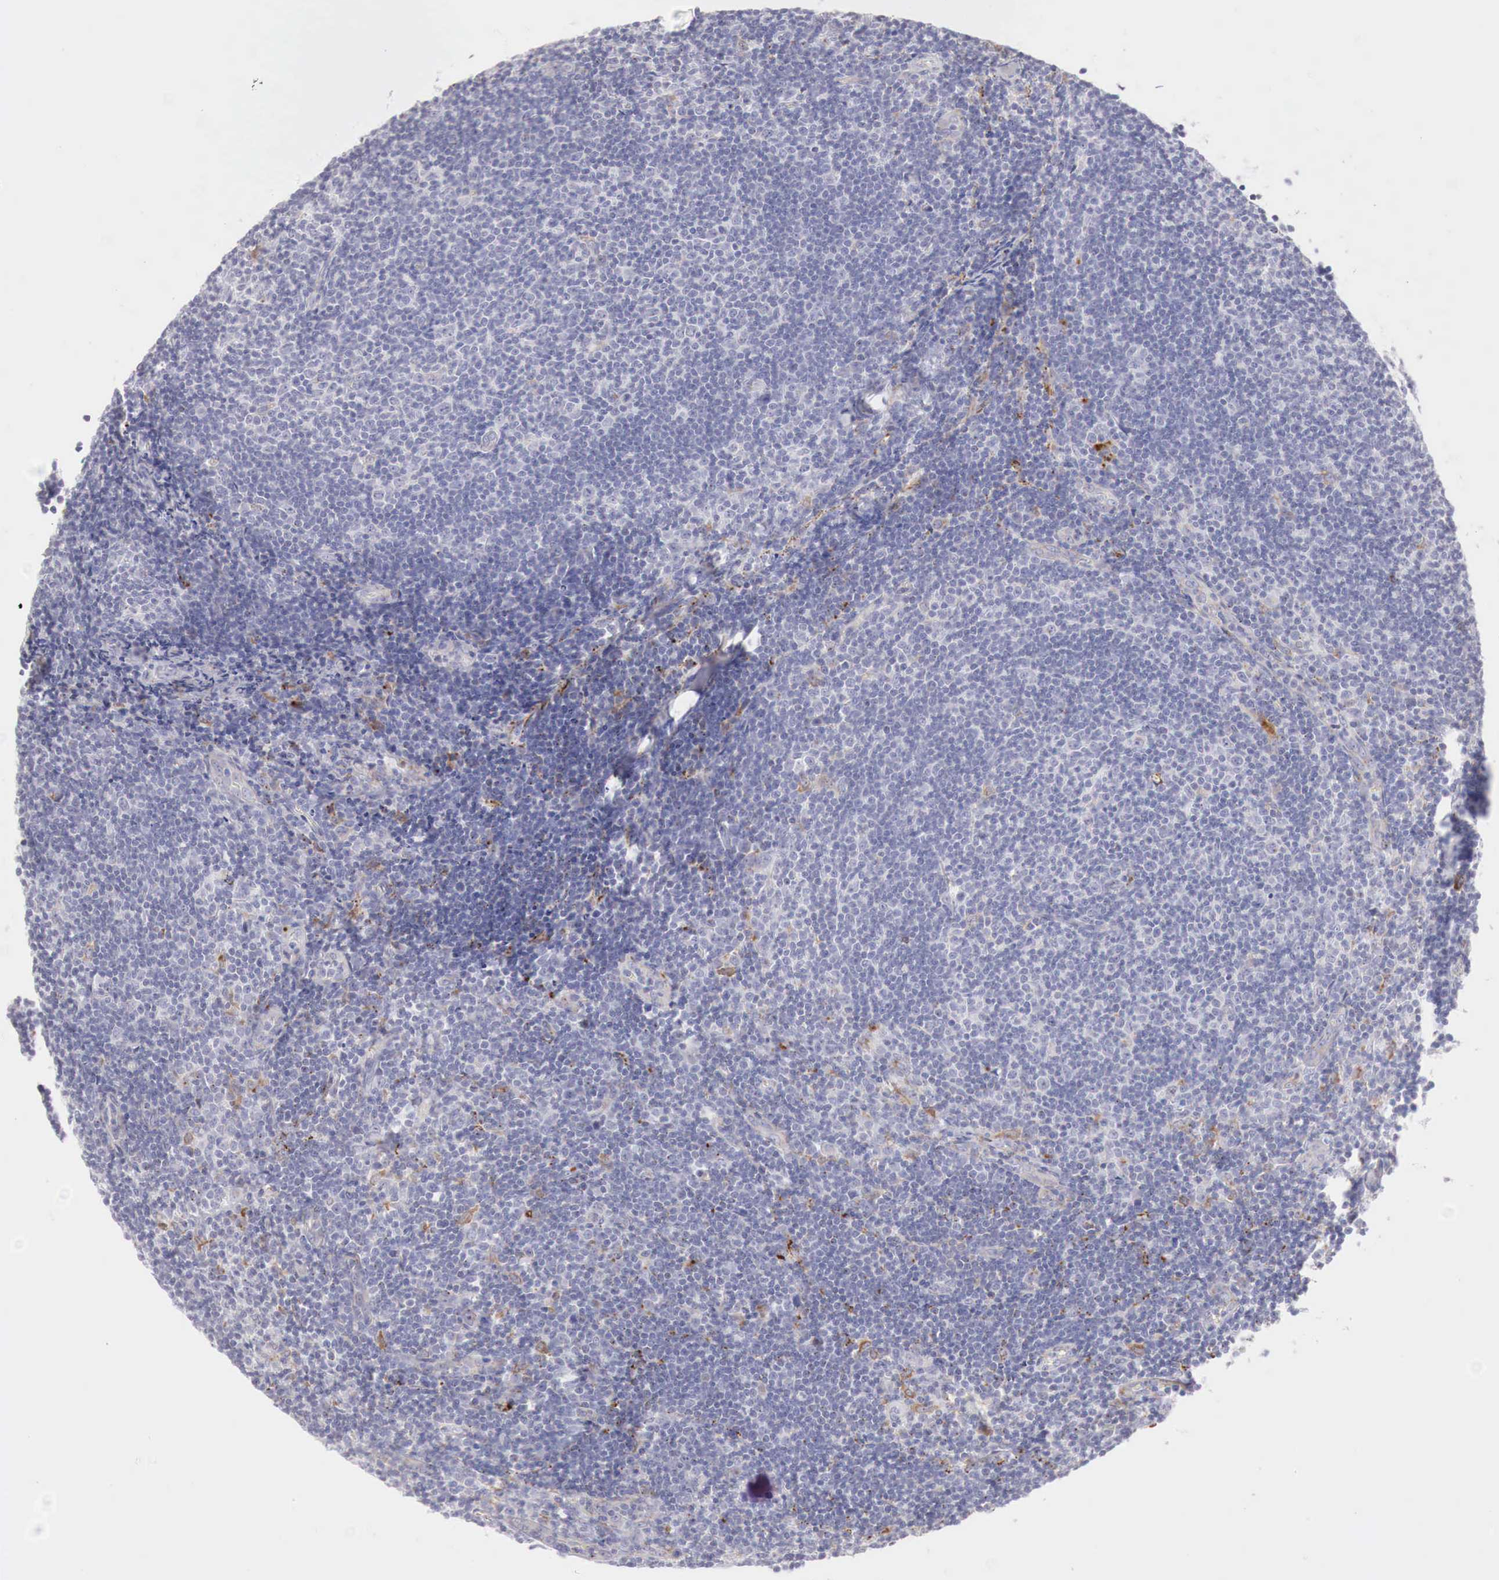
{"staining": {"intensity": "negative", "quantity": "none", "location": "none"}, "tissue": "lymphoma", "cell_type": "Tumor cells", "image_type": "cancer", "snomed": [{"axis": "morphology", "description": "Malignant lymphoma, non-Hodgkin's type, Low grade"}, {"axis": "topography", "description": "Lymph node"}], "caption": "This is a photomicrograph of immunohistochemistry (IHC) staining of lymphoma, which shows no expression in tumor cells. The staining is performed using DAB brown chromogen with nuclei counter-stained in using hematoxylin.", "gene": "GLA", "patient": {"sex": "male", "age": 49}}